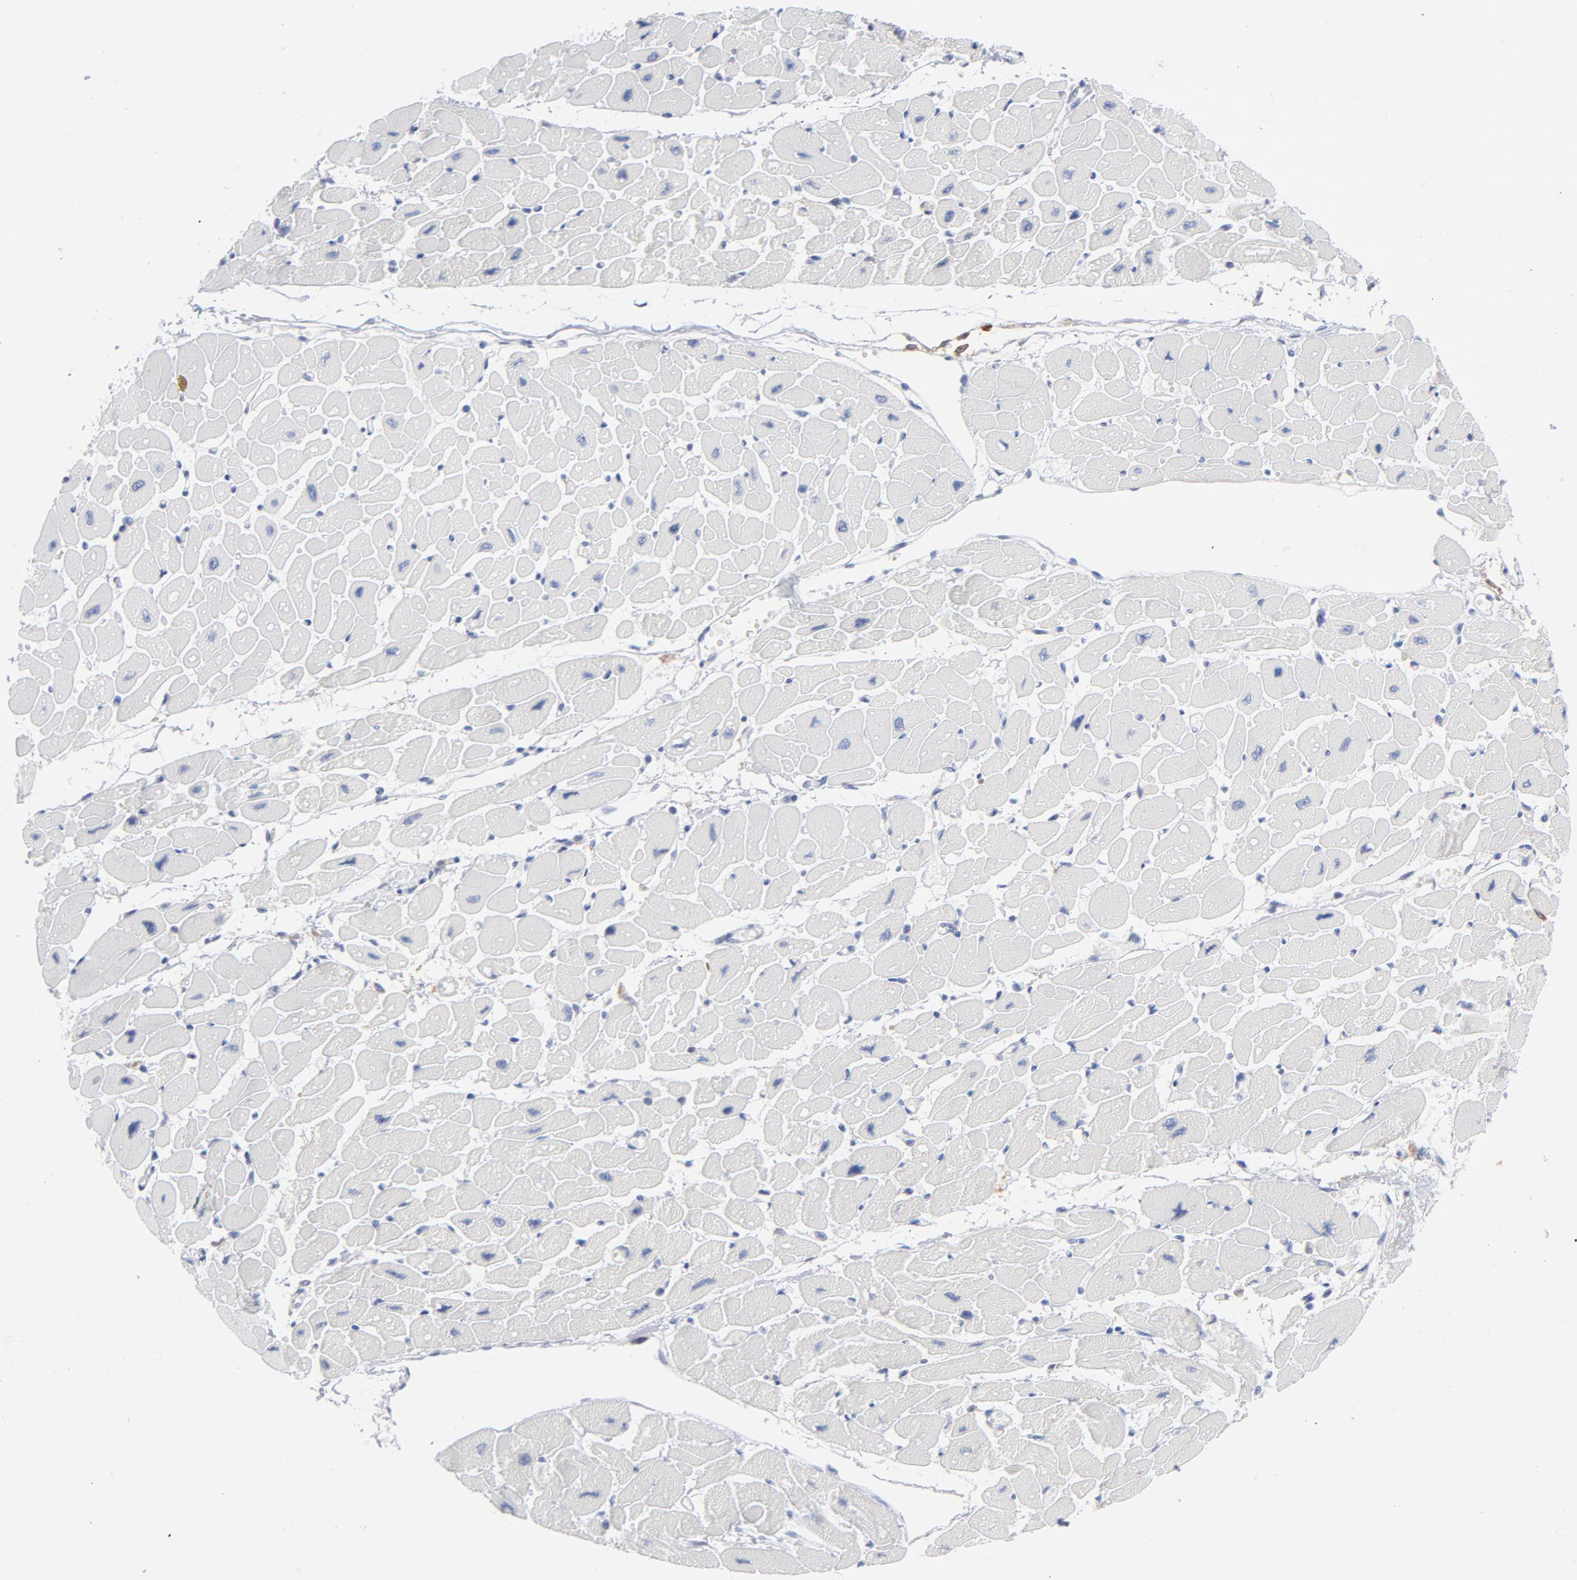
{"staining": {"intensity": "negative", "quantity": "none", "location": "none"}, "tissue": "heart muscle", "cell_type": "Cardiomyocytes", "image_type": "normal", "snomed": [{"axis": "morphology", "description": "Normal tissue, NOS"}, {"axis": "topography", "description": "Heart"}], "caption": "A histopathology image of heart muscle stained for a protein displays no brown staining in cardiomyocytes. Brightfield microscopy of immunohistochemistry stained with DAB (brown) and hematoxylin (blue), captured at high magnification.", "gene": "CD86", "patient": {"sex": "female", "age": 54}}